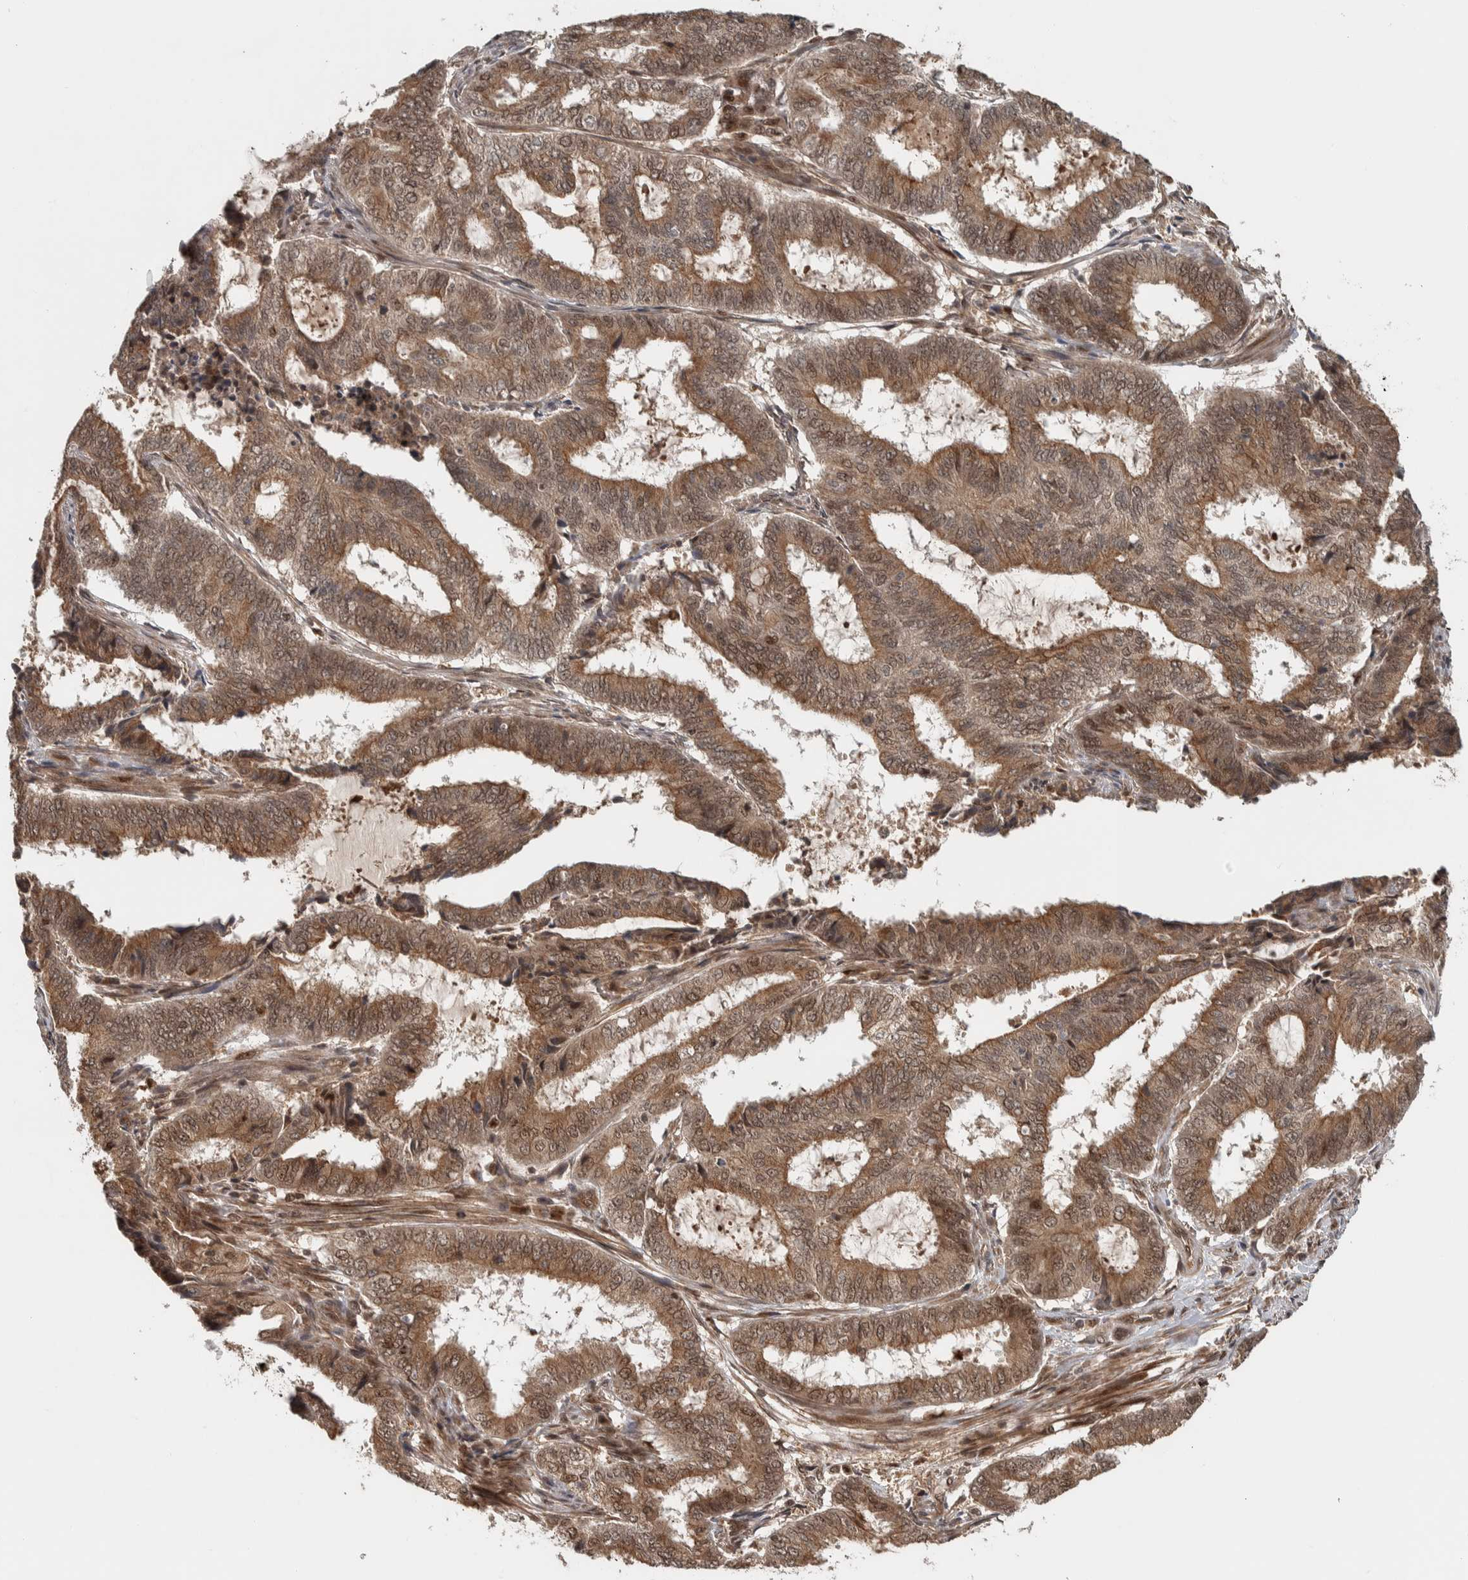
{"staining": {"intensity": "moderate", "quantity": ">75%", "location": "cytoplasmic/membranous,nuclear"}, "tissue": "endometrial cancer", "cell_type": "Tumor cells", "image_type": "cancer", "snomed": [{"axis": "morphology", "description": "Adenocarcinoma, NOS"}, {"axis": "topography", "description": "Endometrium"}], "caption": "Tumor cells display medium levels of moderate cytoplasmic/membranous and nuclear positivity in about >75% of cells in endometrial adenocarcinoma.", "gene": "RPS6KA4", "patient": {"sex": "female", "age": 51}}